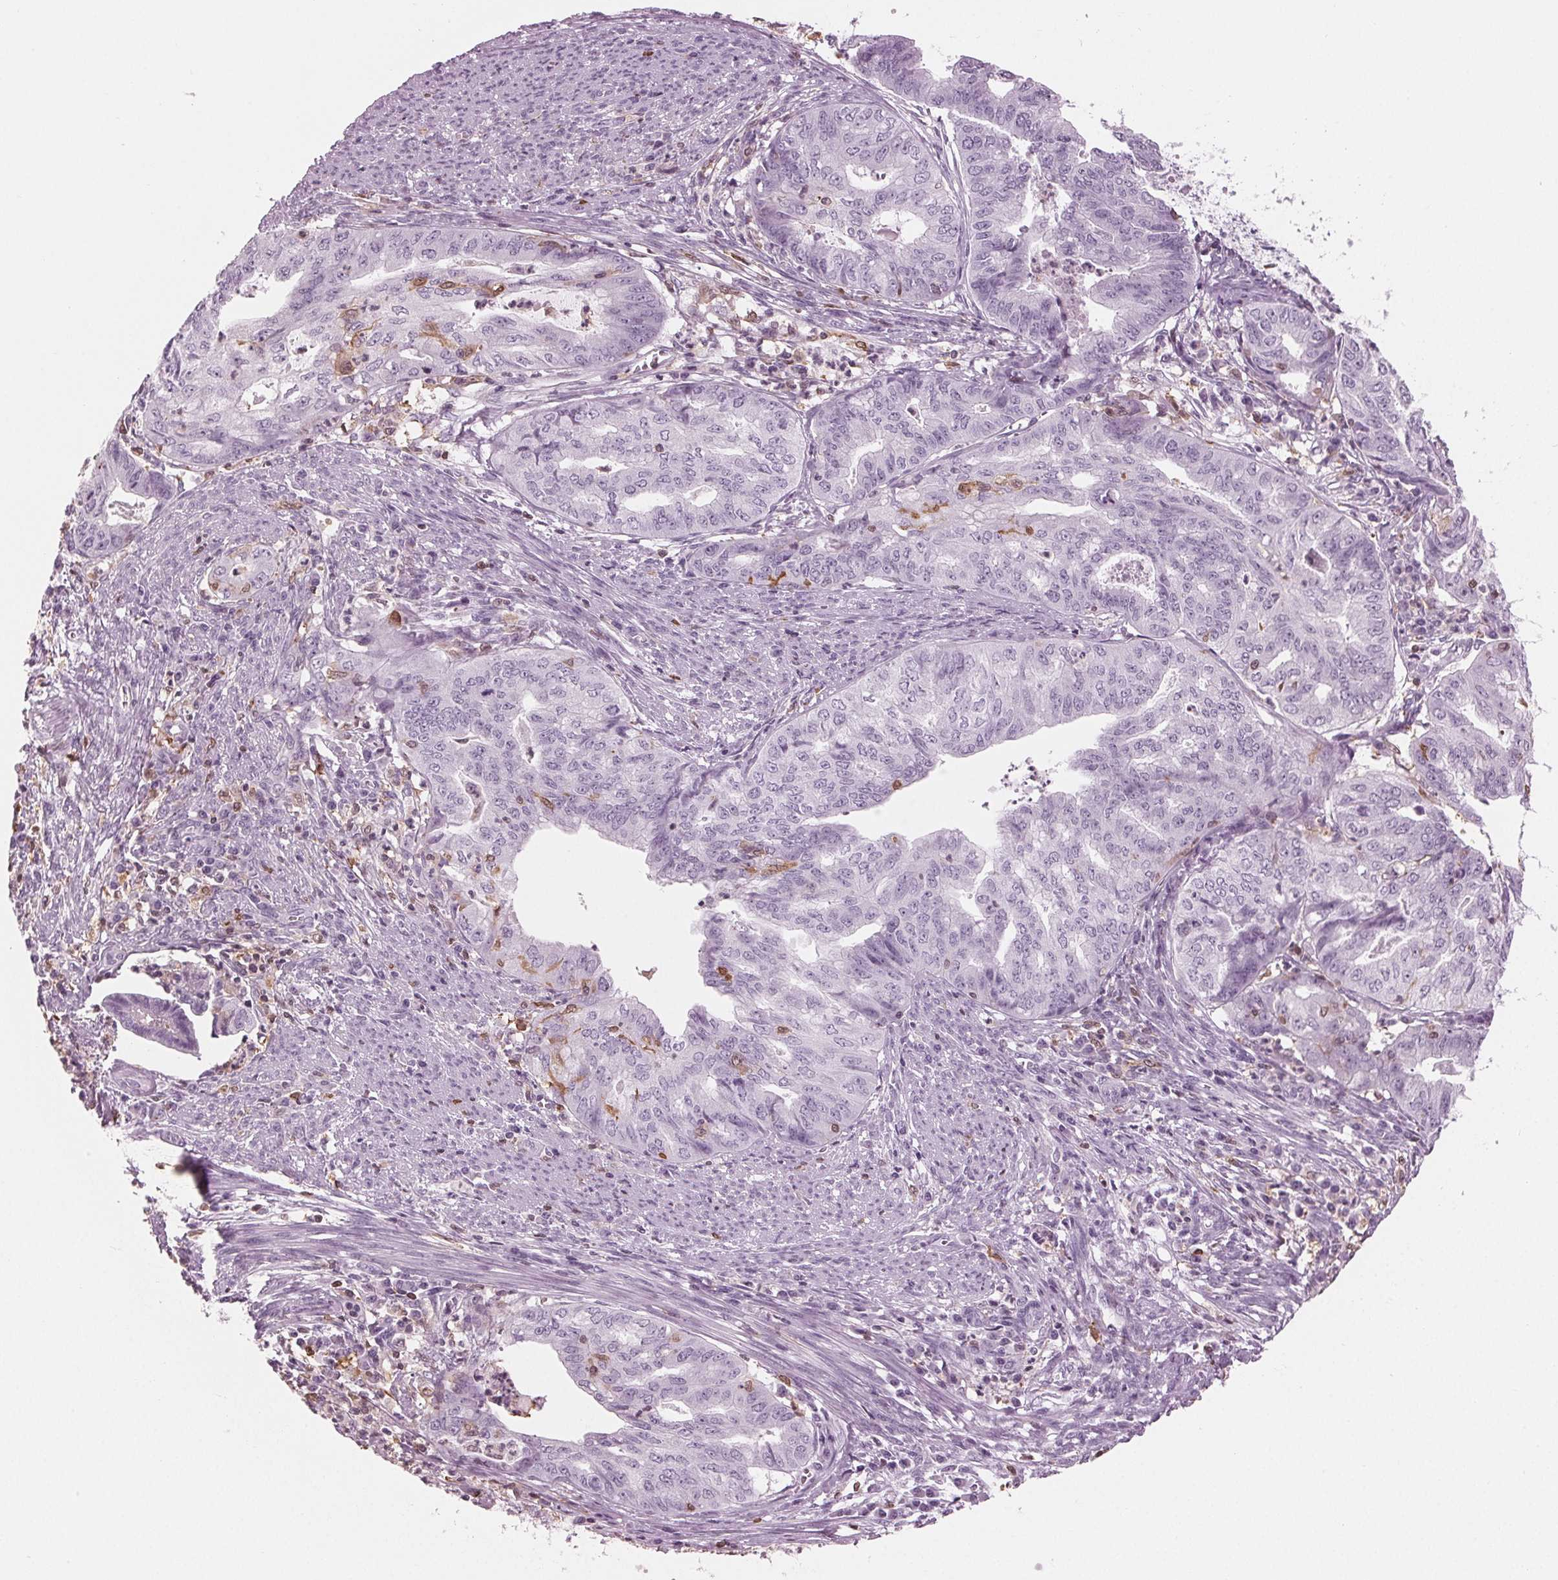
{"staining": {"intensity": "negative", "quantity": "none", "location": "none"}, "tissue": "endometrial cancer", "cell_type": "Tumor cells", "image_type": "cancer", "snomed": [{"axis": "morphology", "description": "Adenocarcinoma, NOS"}, {"axis": "topography", "description": "Endometrium"}], "caption": "Immunohistochemistry (IHC) photomicrograph of neoplastic tissue: human endometrial adenocarcinoma stained with DAB shows no significant protein positivity in tumor cells.", "gene": "BTLA", "patient": {"sex": "female", "age": 79}}